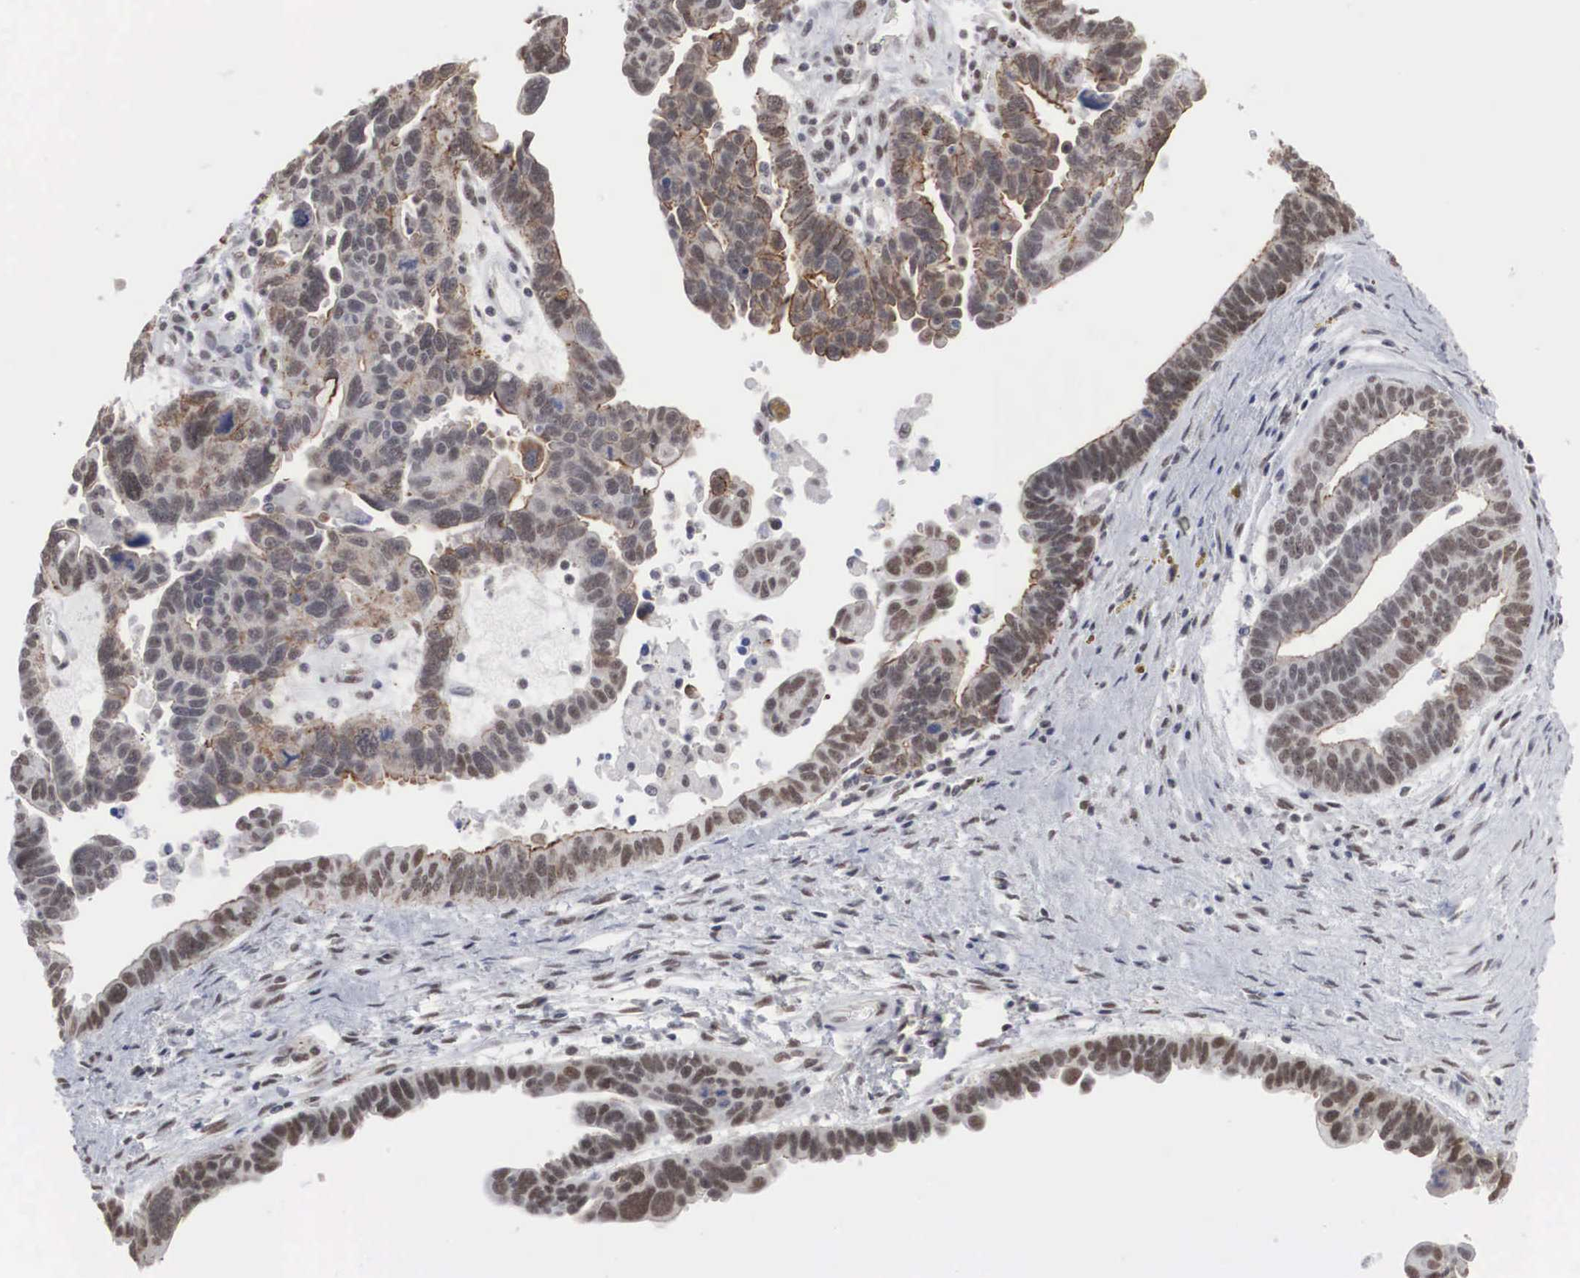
{"staining": {"intensity": "moderate", "quantity": "25%-75%", "location": "nuclear"}, "tissue": "ovarian cancer", "cell_type": "Tumor cells", "image_type": "cancer", "snomed": [{"axis": "morphology", "description": "Carcinoma, endometroid"}, {"axis": "morphology", "description": "Cystadenocarcinoma, serous, NOS"}, {"axis": "topography", "description": "Ovary"}], "caption": "A medium amount of moderate nuclear staining is present in about 25%-75% of tumor cells in endometroid carcinoma (ovarian) tissue.", "gene": "AUTS2", "patient": {"sex": "female", "age": 45}}